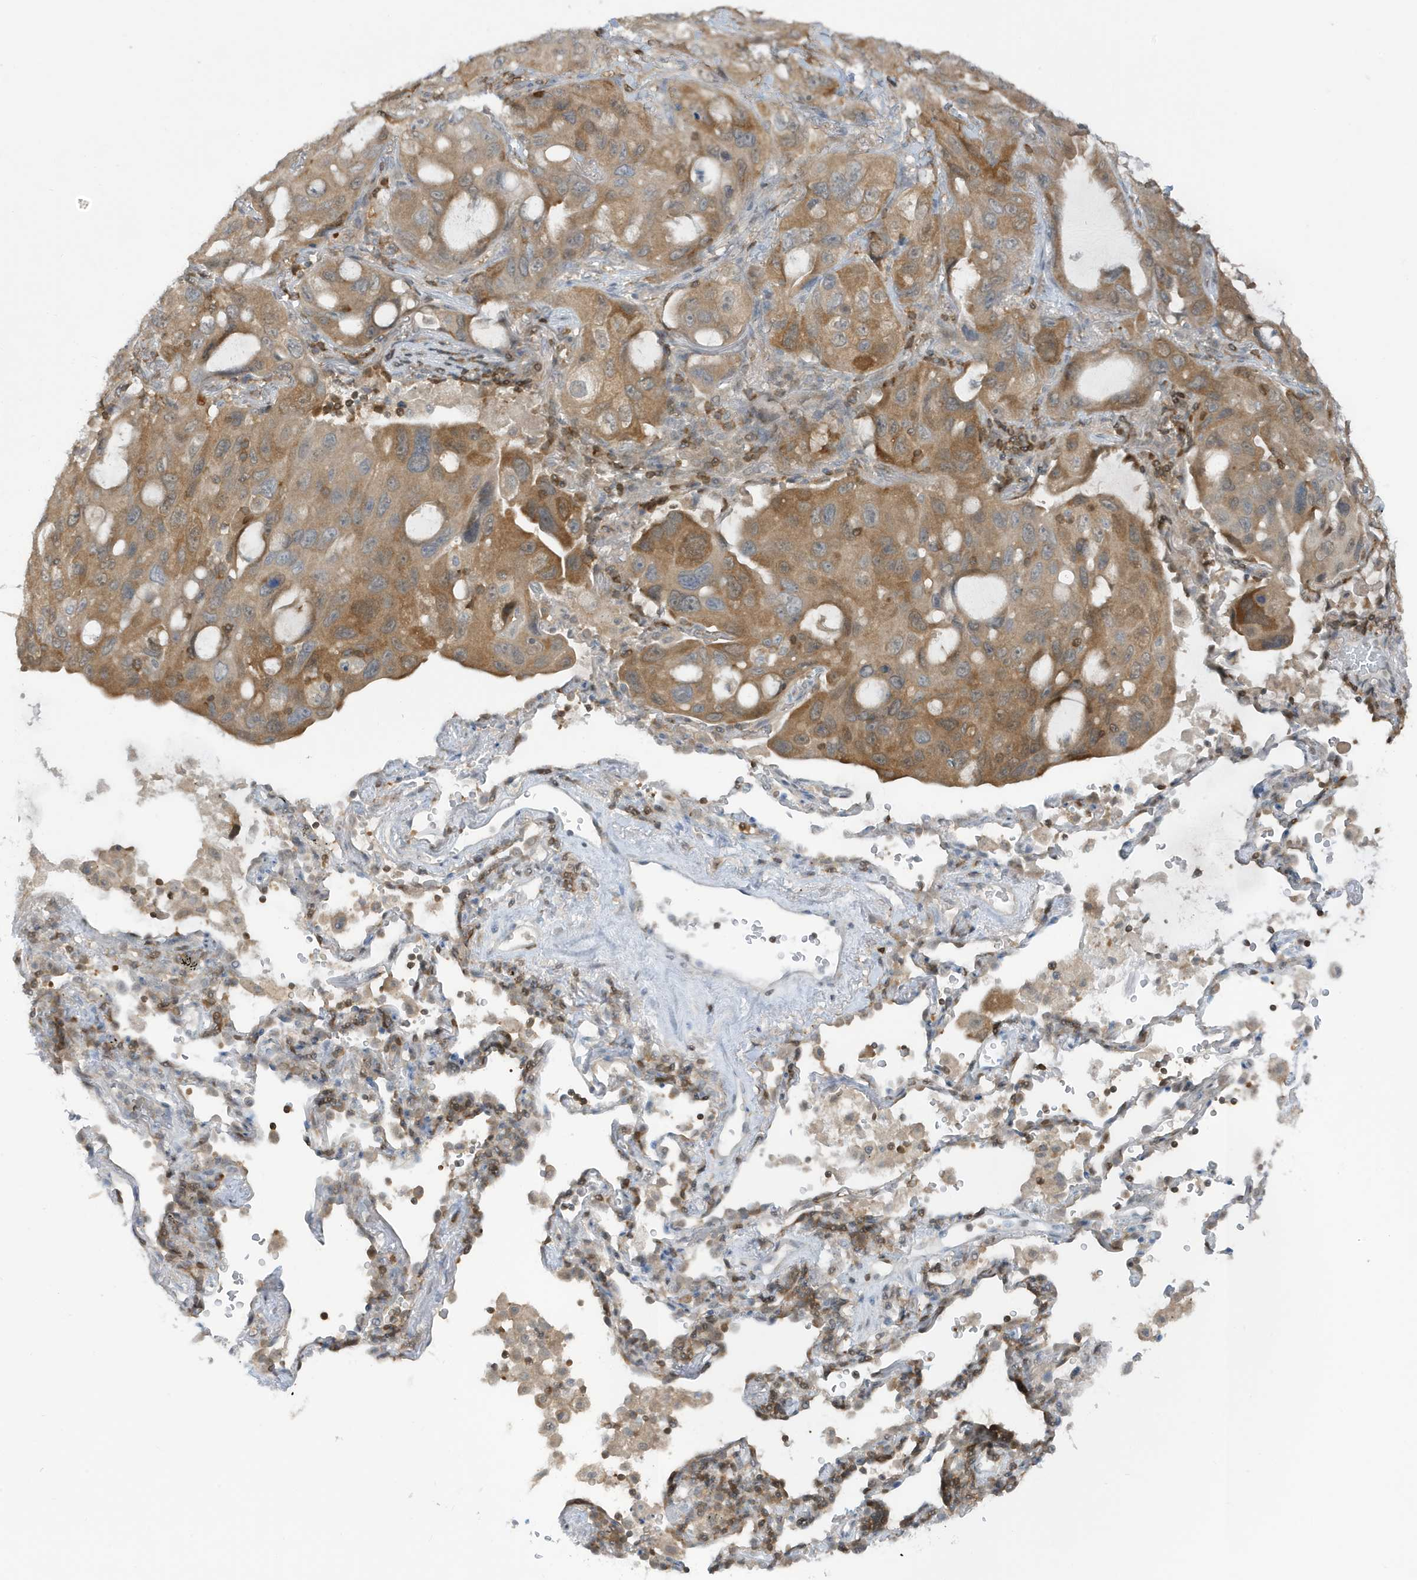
{"staining": {"intensity": "moderate", "quantity": ">75%", "location": "cytoplasmic/membranous"}, "tissue": "lung cancer", "cell_type": "Tumor cells", "image_type": "cancer", "snomed": [{"axis": "morphology", "description": "Squamous cell carcinoma, NOS"}, {"axis": "topography", "description": "Lung"}], "caption": "Squamous cell carcinoma (lung) tissue exhibits moderate cytoplasmic/membranous expression in approximately >75% of tumor cells The staining was performed using DAB (3,3'-diaminobenzidine) to visualize the protein expression in brown, while the nuclei were stained in blue with hematoxylin (Magnification: 20x).", "gene": "OGA", "patient": {"sex": "female", "age": 73}}